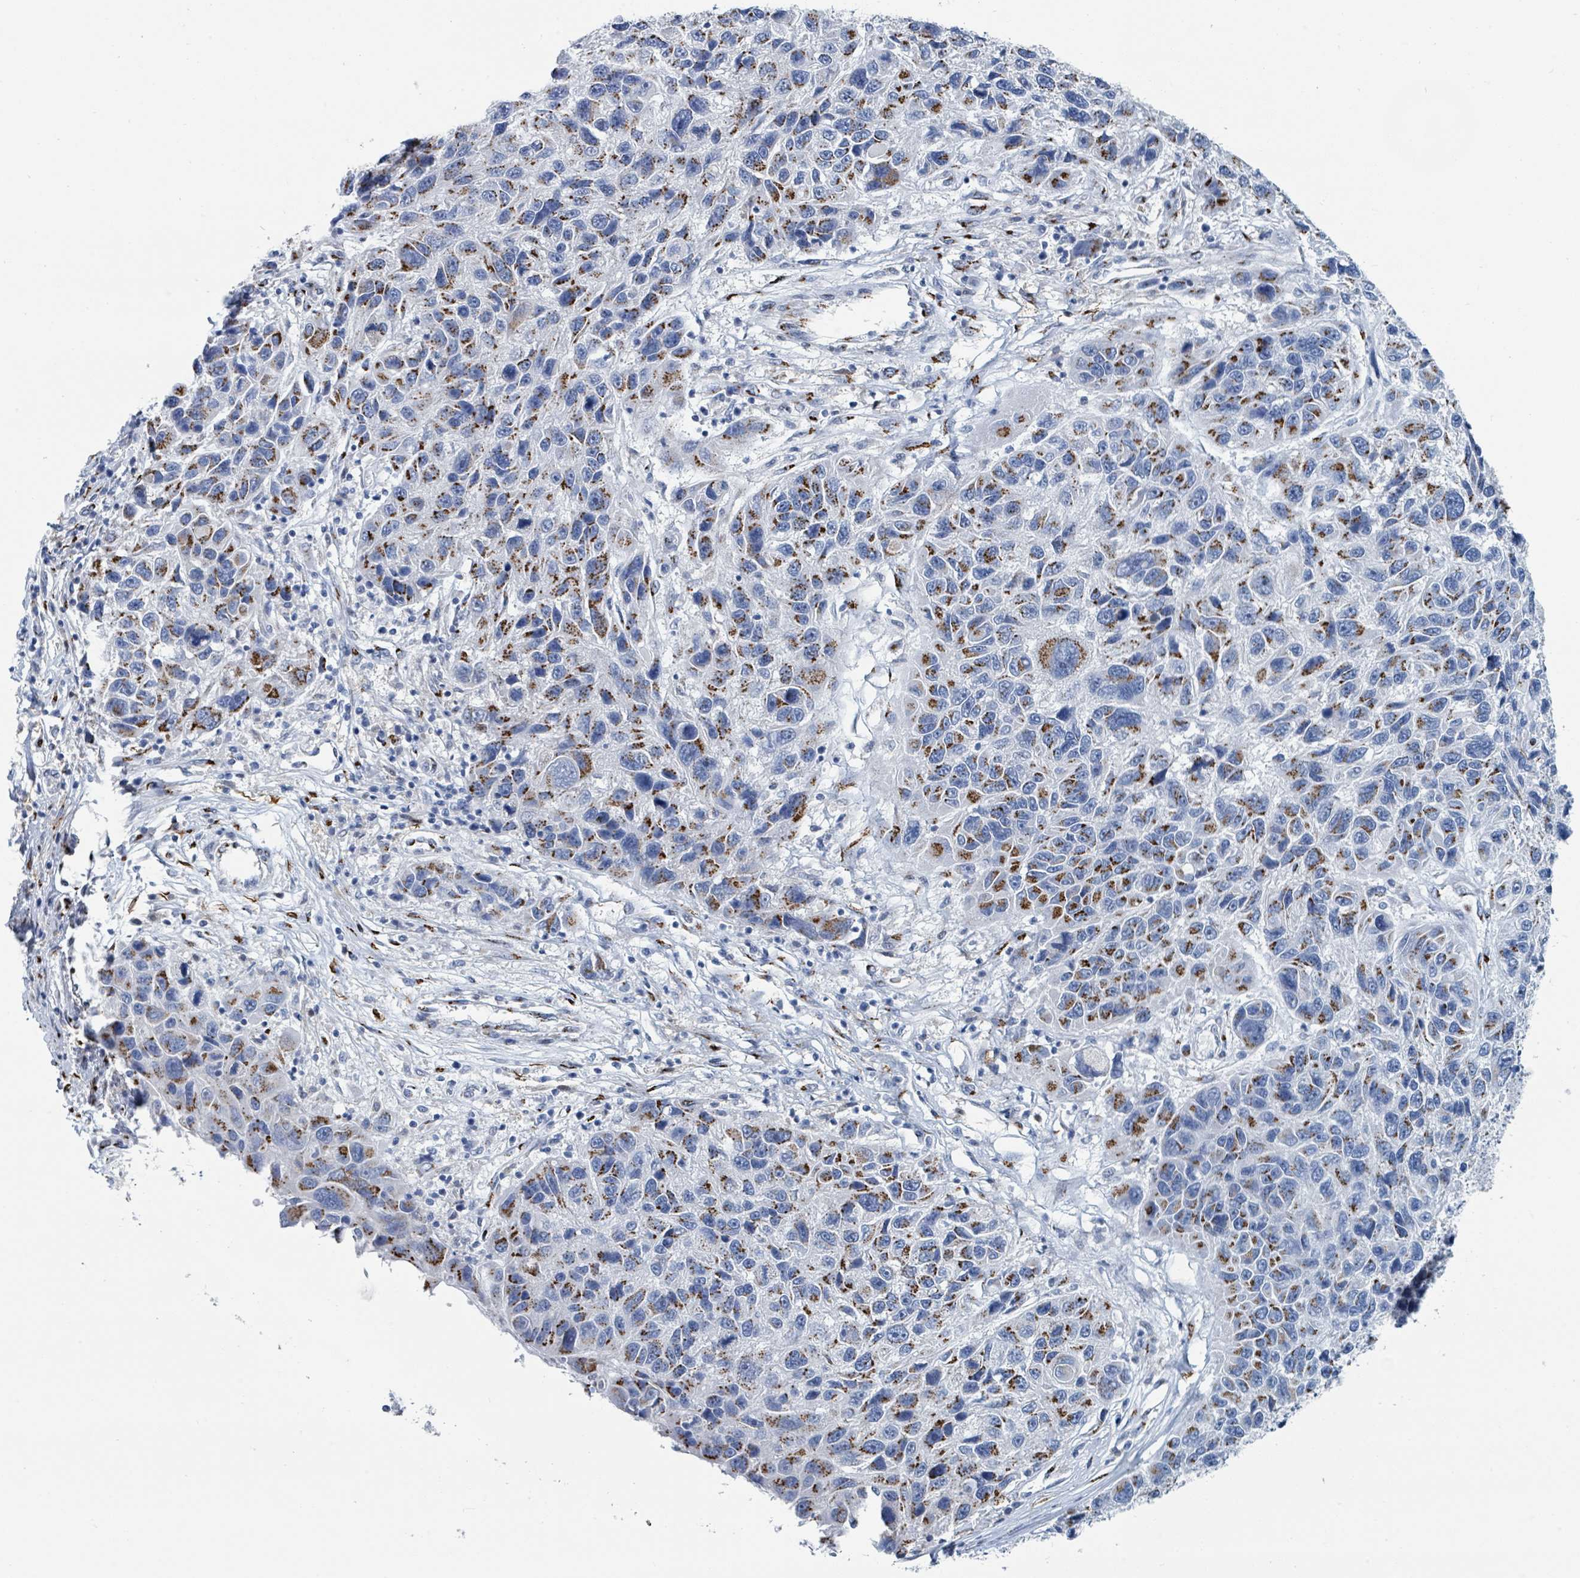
{"staining": {"intensity": "moderate", "quantity": "25%-75%", "location": "cytoplasmic/membranous"}, "tissue": "melanoma", "cell_type": "Tumor cells", "image_type": "cancer", "snomed": [{"axis": "morphology", "description": "Malignant melanoma, NOS"}, {"axis": "topography", "description": "Skin"}], "caption": "Malignant melanoma stained for a protein exhibits moderate cytoplasmic/membranous positivity in tumor cells.", "gene": "DCAF5", "patient": {"sex": "male", "age": 53}}